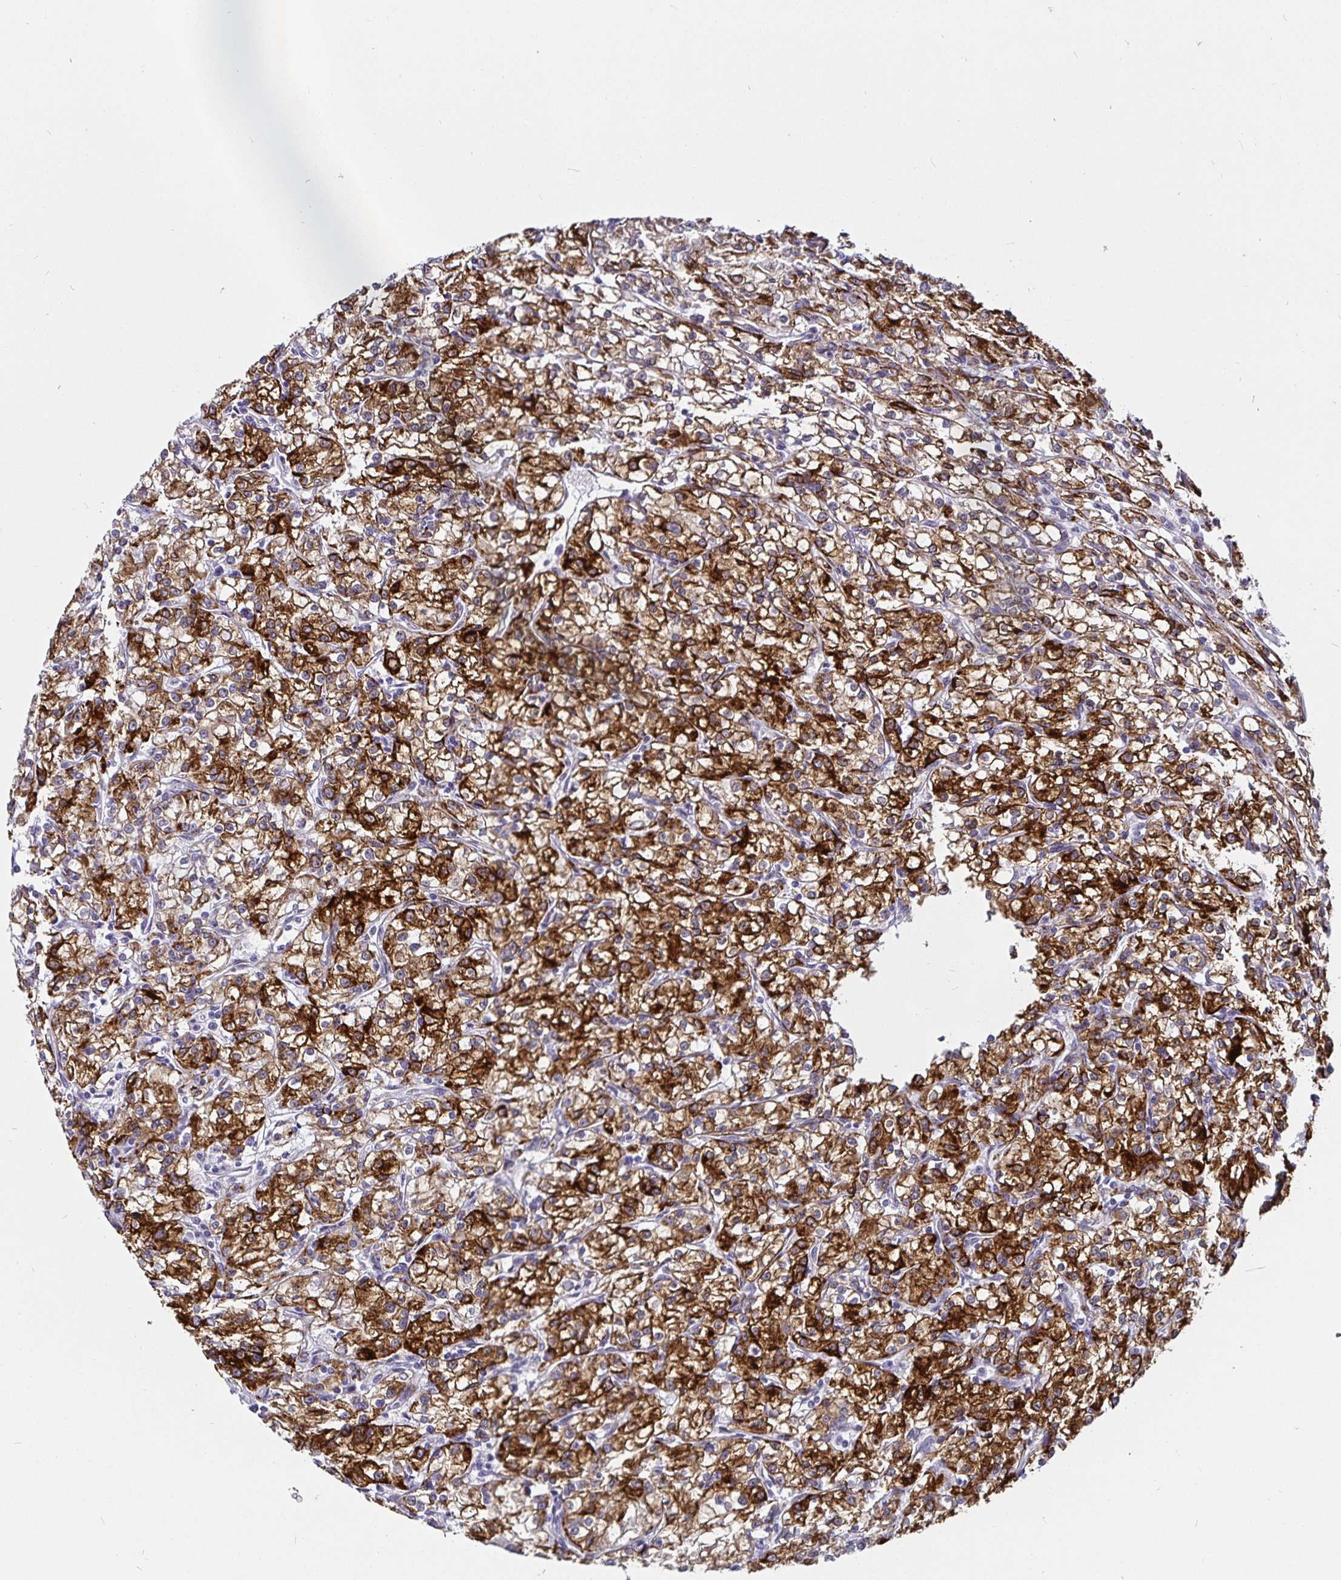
{"staining": {"intensity": "strong", "quantity": ">75%", "location": "cytoplasmic/membranous"}, "tissue": "renal cancer", "cell_type": "Tumor cells", "image_type": "cancer", "snomed": [{"axis": "morphology", "description": "Adenocarcinoma, NOS"}, {"axis": "topography", "description": "Kidney"}], "caption": "Renal cancer stained for a protein reveals strong cytoplasmic/membranous positivity in tumor cells. Ihc stains the protein of interest in brown and the nuclei are stained blue.", "gene": "P4HA2", "patient": {"sex": "female", "age": 59}}